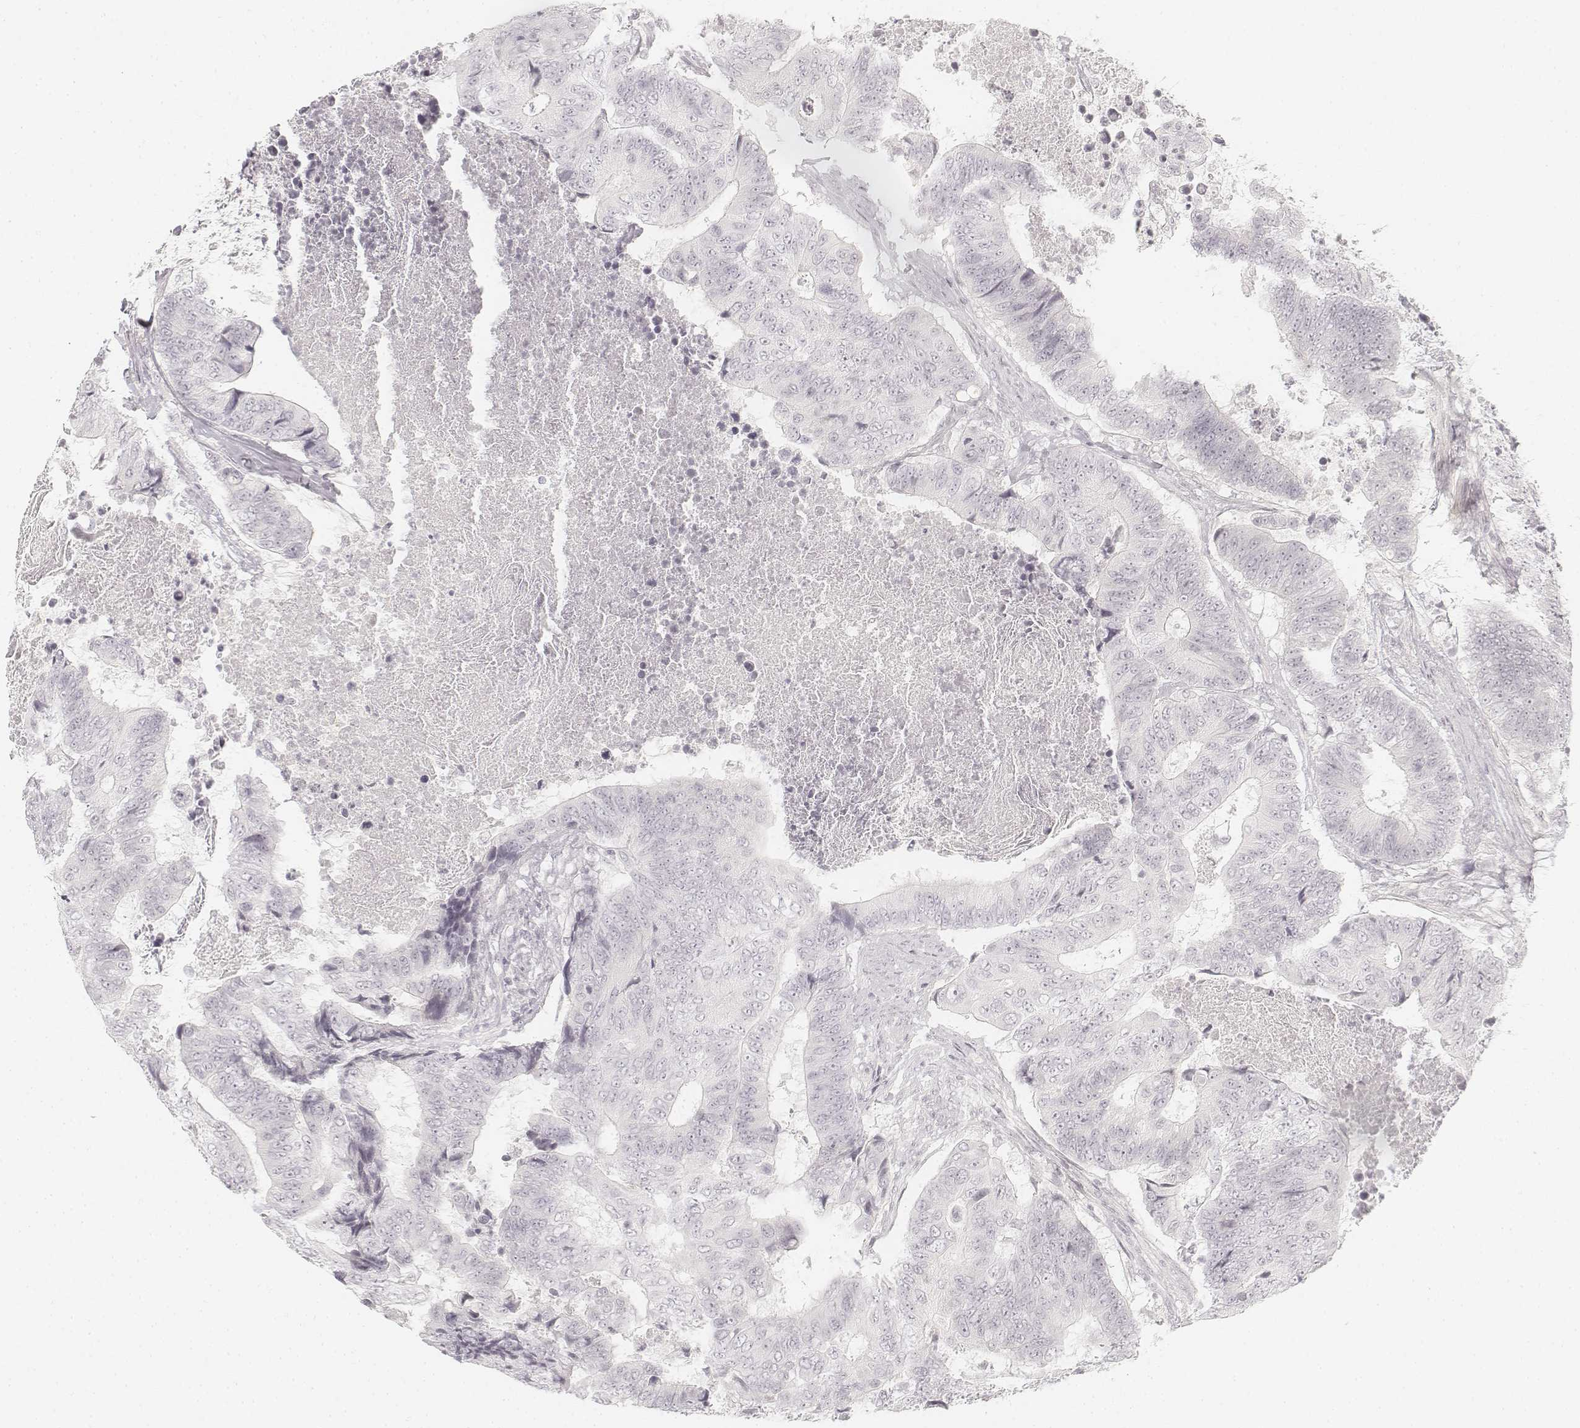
{"staining": {"intensity": "negative", "quantity": "none", "location": "none"}, "tissue": "colorectal cancer", "cell_type": "Tumor cells", "image_type": "cancer", "snomed": [{"axis": "morphology", "description": "Adenocarcinoma, NOS"}, {"axis": "topography", "description": "Colon"}], "caption": "Immunohistochemistry (IHC) of human colorectal cancer (adenocarcinoma) exhibits no expression in tumor cells.", "gene": "KRT25", "patient": {"sex": "female", "age": 48}}